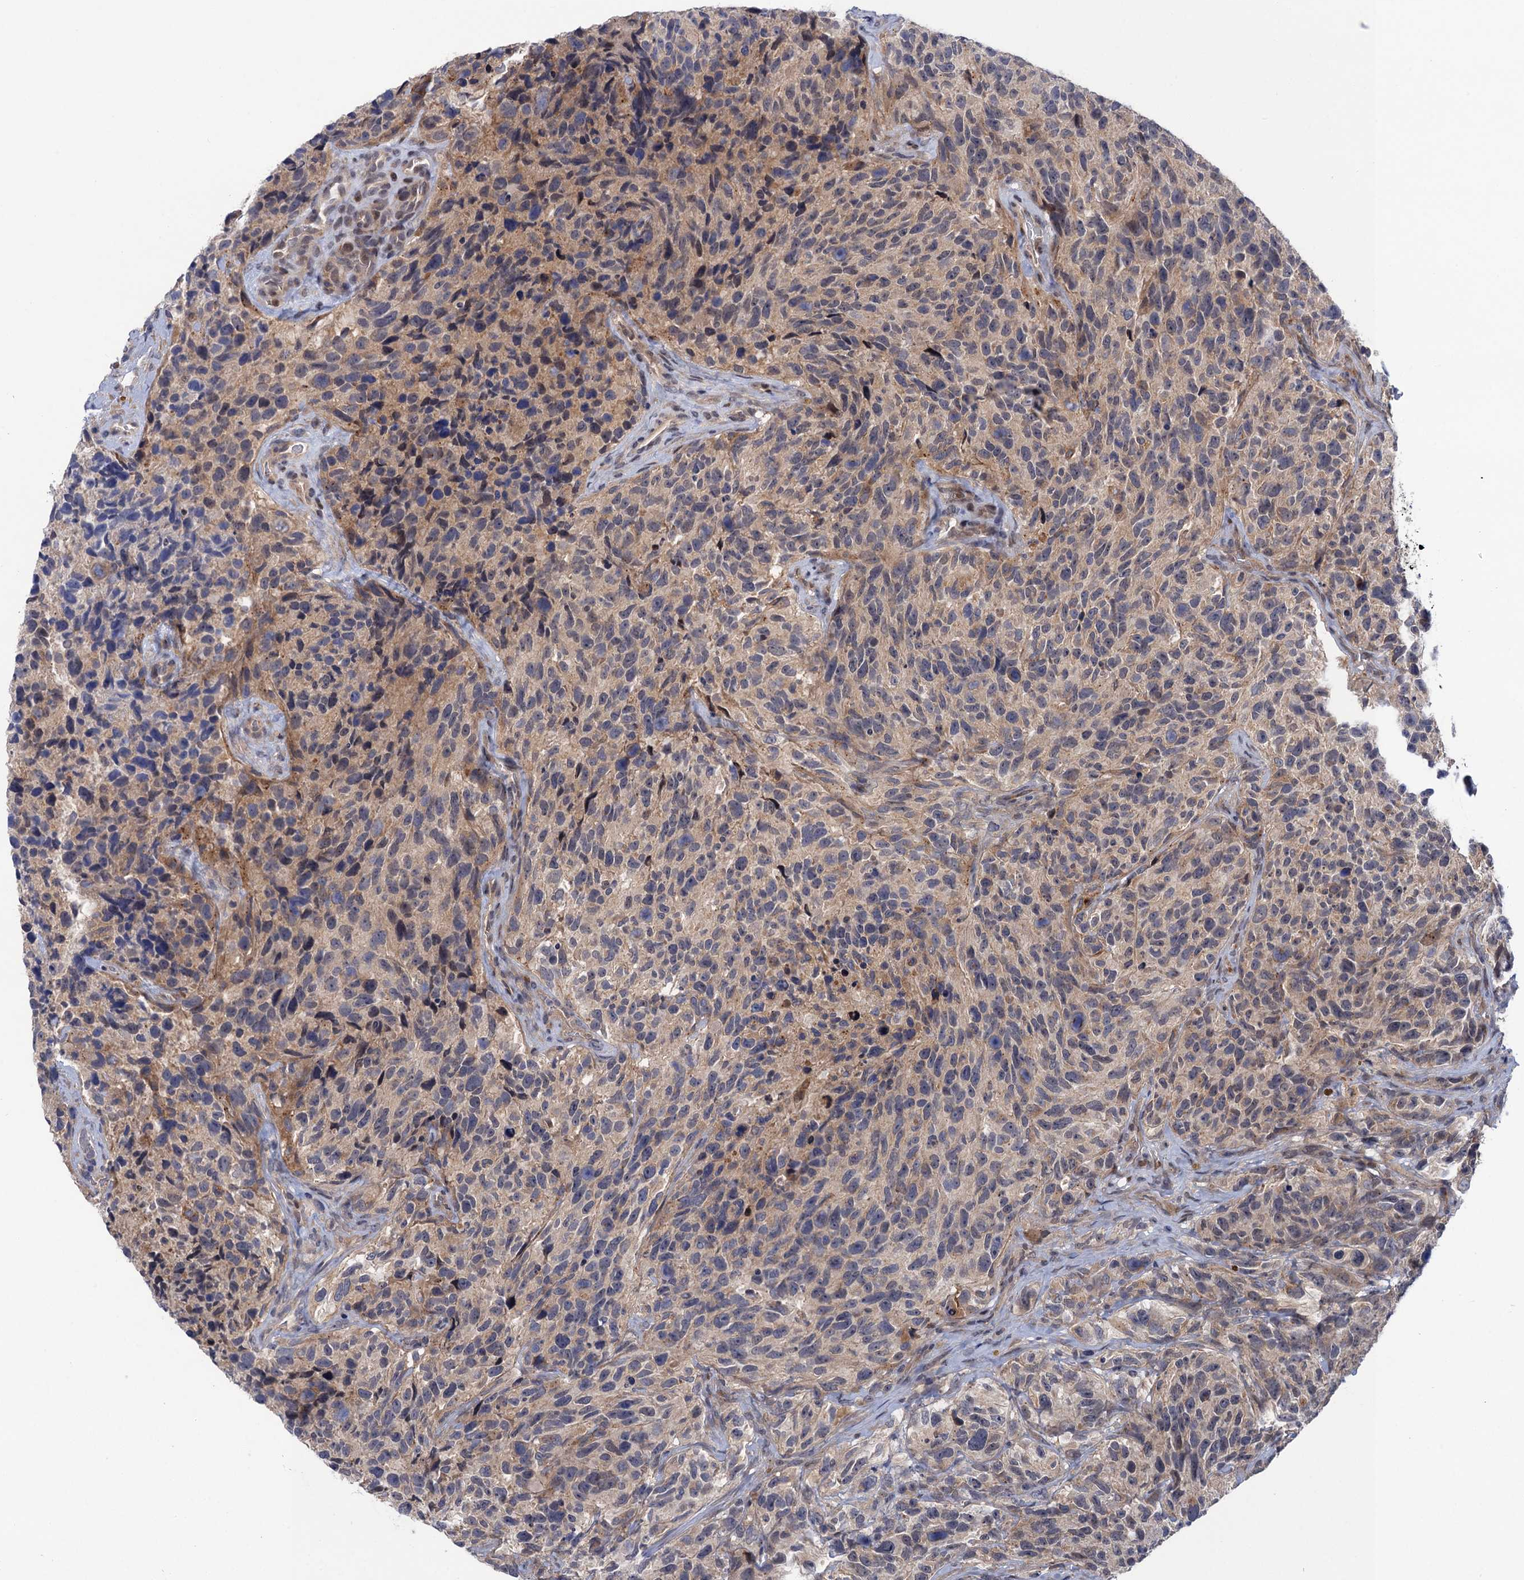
{"staining": {"intensity": "negative", "quantity": "none", "location": "none"}, "tissue": "glioma", "cell_type": "Tumor cells", "image_type": "cancer", "snomed": [{"axis": "morphology", "description": "Glioma, malignant, High grade"}, {"axis": "topography", "description": "Brain"}], "caption": "Tumor cells show no significant protein staining in malignant high-grade glioma.", "gene": "NEK8", "patient": {"sex": "male", "age": 69}}